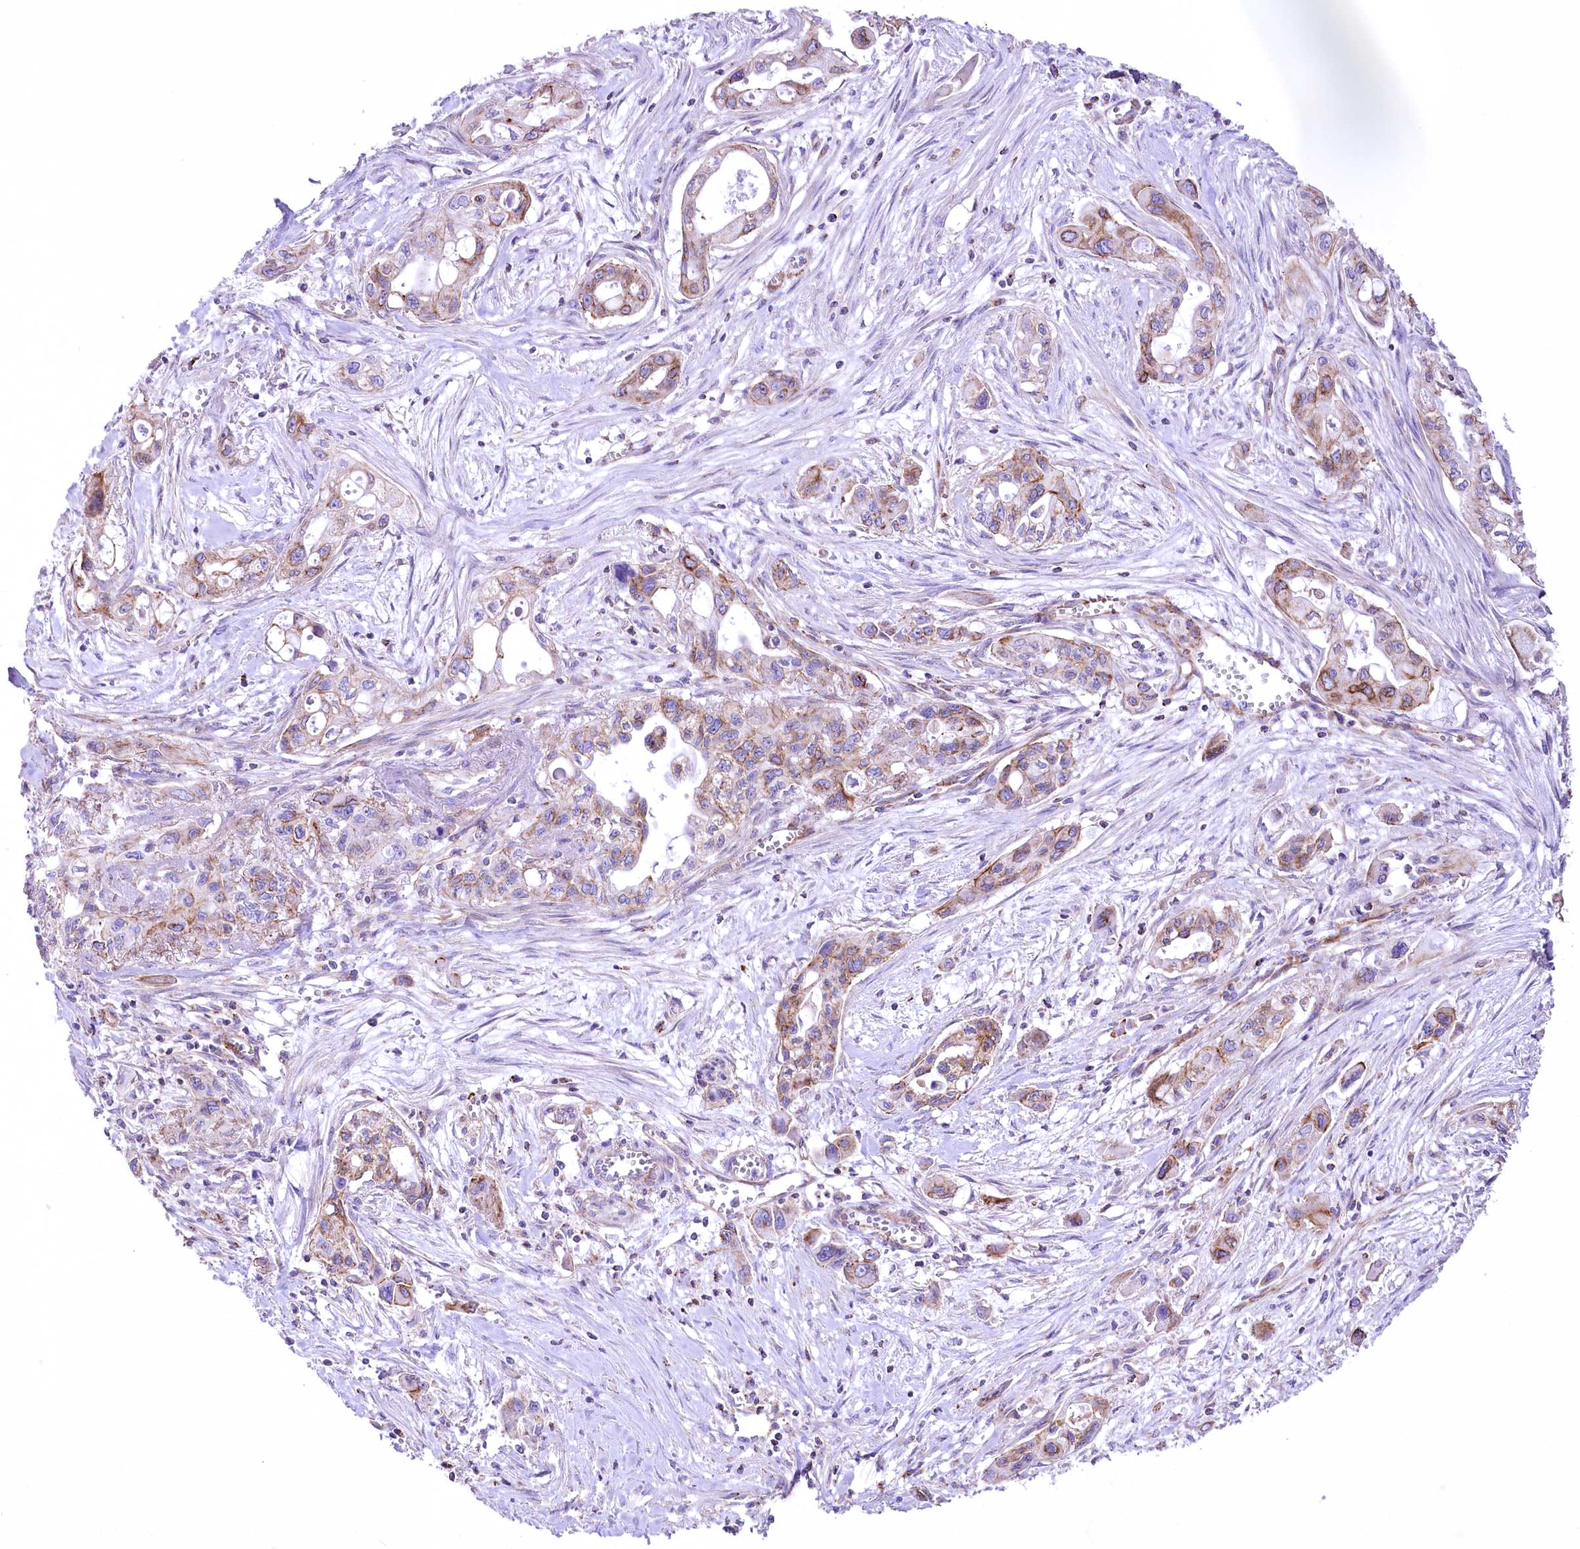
{"staining": {"intensity": "moderate", "quantity": ">75%", "location": "cytoplasmic/membranous"}, "tissue": "pancreatic cancer", "cell_type": "Tumor cells", "image_type": "cancer", "snomed": [{"axis": "morphology", "description": "Adenocarcinoma, NOS"}, {"axis": "topography", "description": "Pancreas"}], "caption": "Tumor cells exhibit medium levels of moderate cytoplasmic/membranous positivity in about >75% of cells in human pancreatic adenocarcinoma. (Brightfield microscopy of DAB IHC at high magnification).", "gene": "FAM216A", "patient": {"sex": "male", "age": 75}}